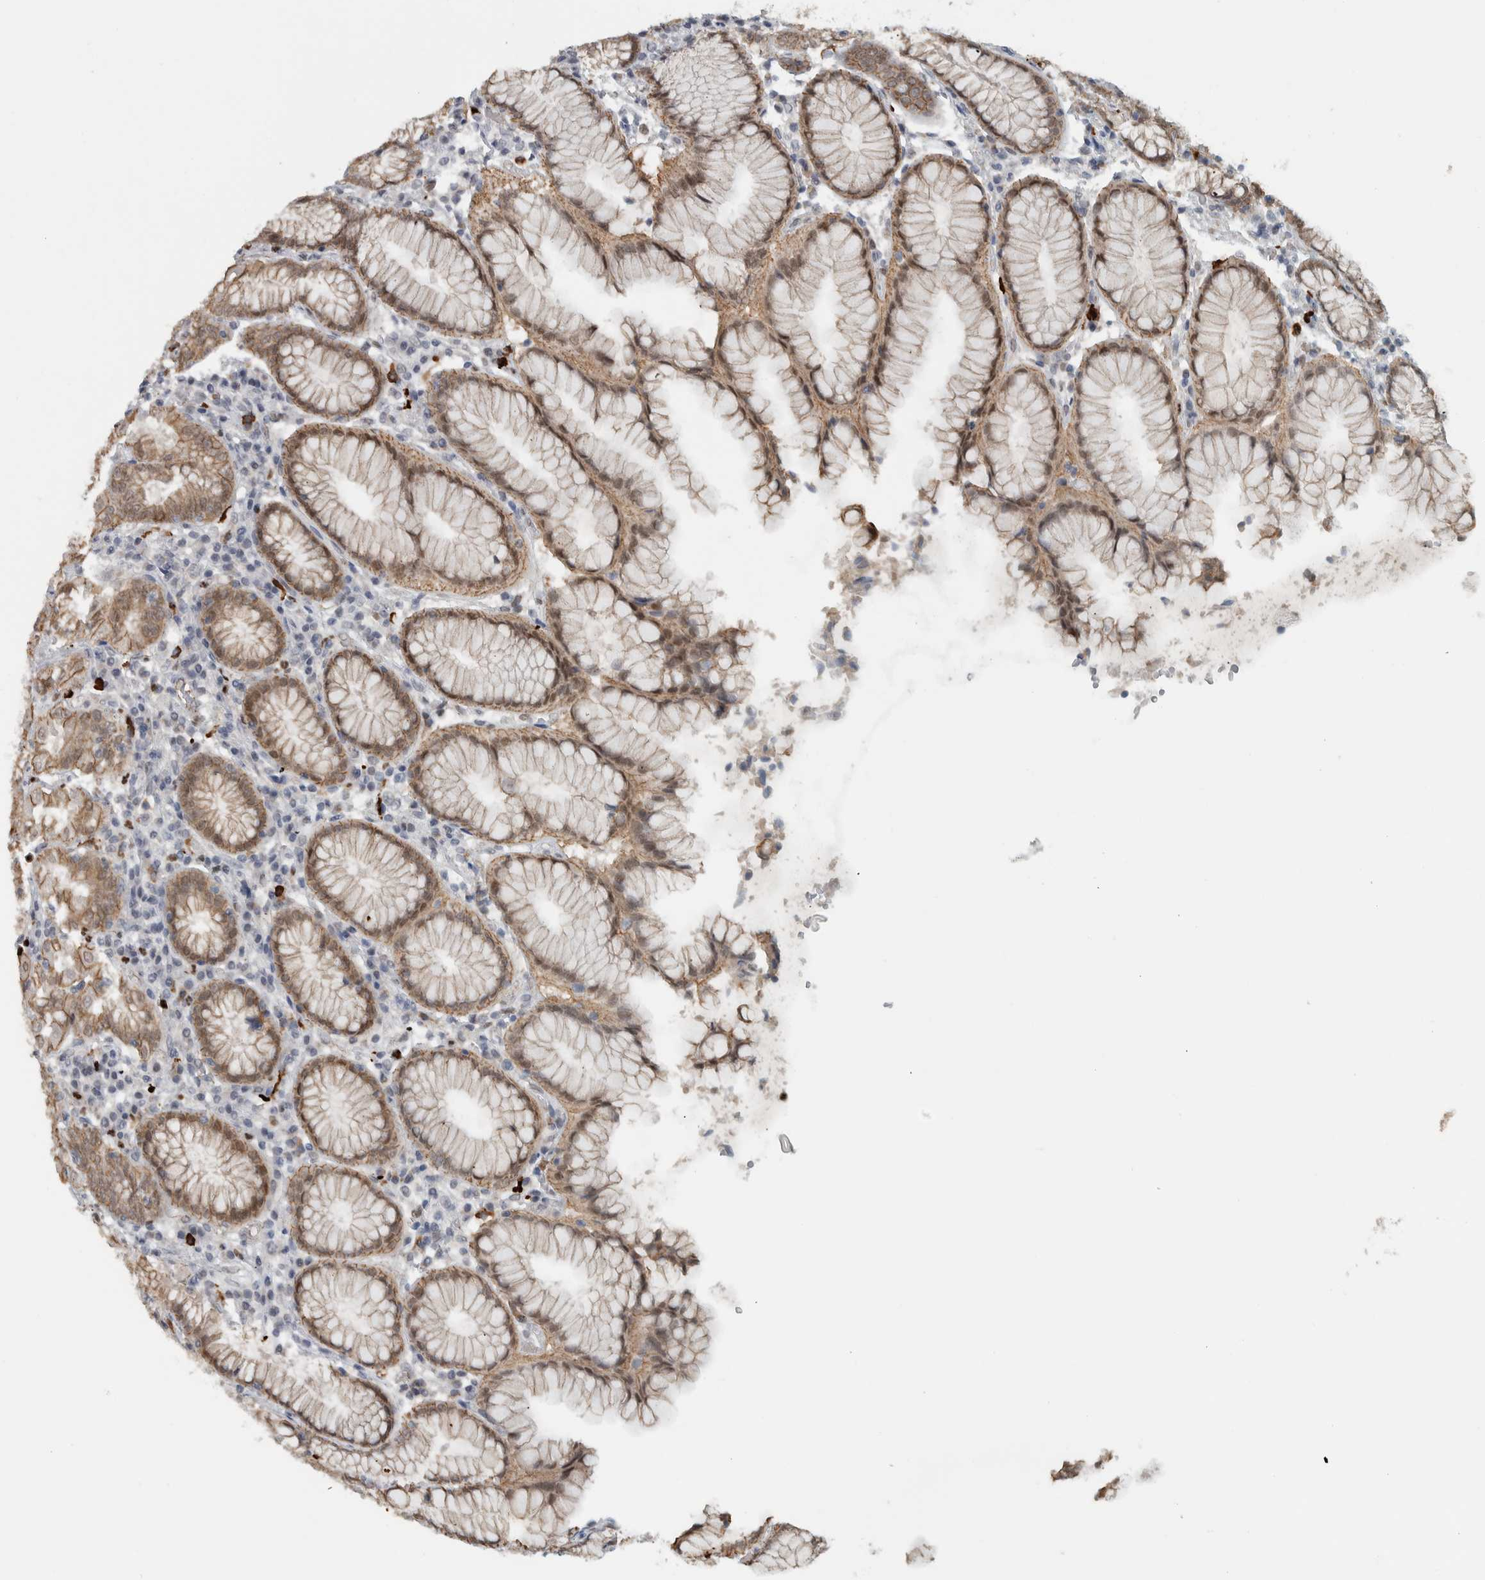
{"staining": {"intensity": "moderate", "quantity": ">75%", "location": "cytoplasmic/membranous,nuclear"}, "tissue": "stomach", "cell_type": "Glandular cells", "image_type": "normal", "snomed": [{"axis": "morphology", "description": "Normal tissue, NOS"}, {"axis": "topography", "description": "Stomach"}, {"axis": "topography", "description": "Stomach, lower"}], "caption": "This micrograph reveals benign stomach stained with immunohistochemistry (IHC) to label a protein in brown. The cytoplasmic/membranous,nuclear of glandular cells show moderate positivity for the protein. Nuclei are counter-stained blue.", "gene": "ADPRM", "patient": {"sex": "female", "age": 56}}